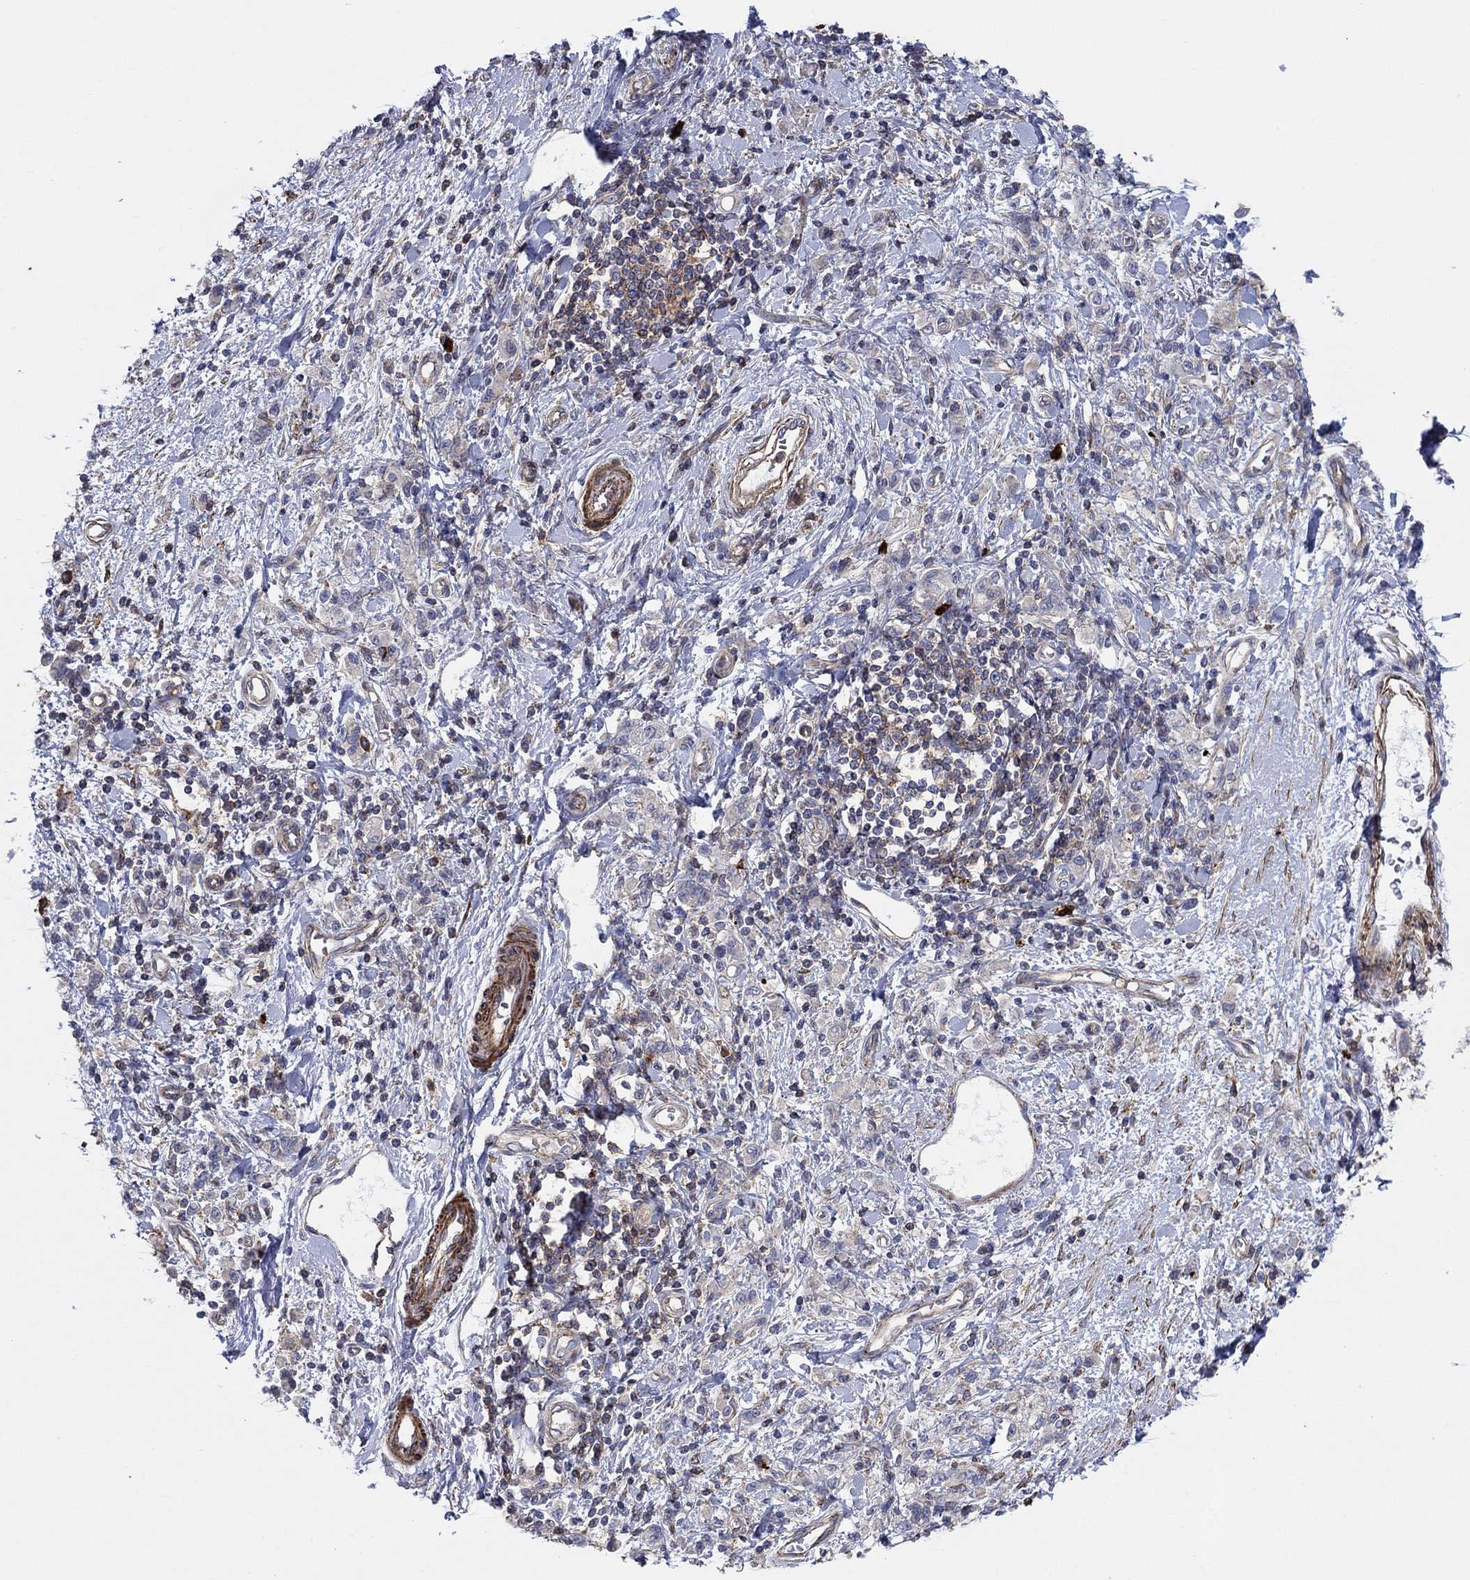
{"staining": {"intensity": "weak", "quantity": "25%-75%", "location": "cytoplasmic/membranous"}, "tissue": "stomach cancer", "cell_type": "Tumor cells", "image_type": "cancer", "snomed": [{"axis": "morphology", "description": "Adenocarcinoma, NOS"}, {"axis": "topography", "description": "Stomach"}], "caption": "Stomach cancer (adenocarcinoma) was stained to show a protein in brown. There is low levels of weak cytoplasmic/membranous staining in about 25%-75% of tumor cells. (IHC, brightfield microscopy, high magnification).", "gene": "PAG1", "patient": {"sex": "male", "age": 77}}